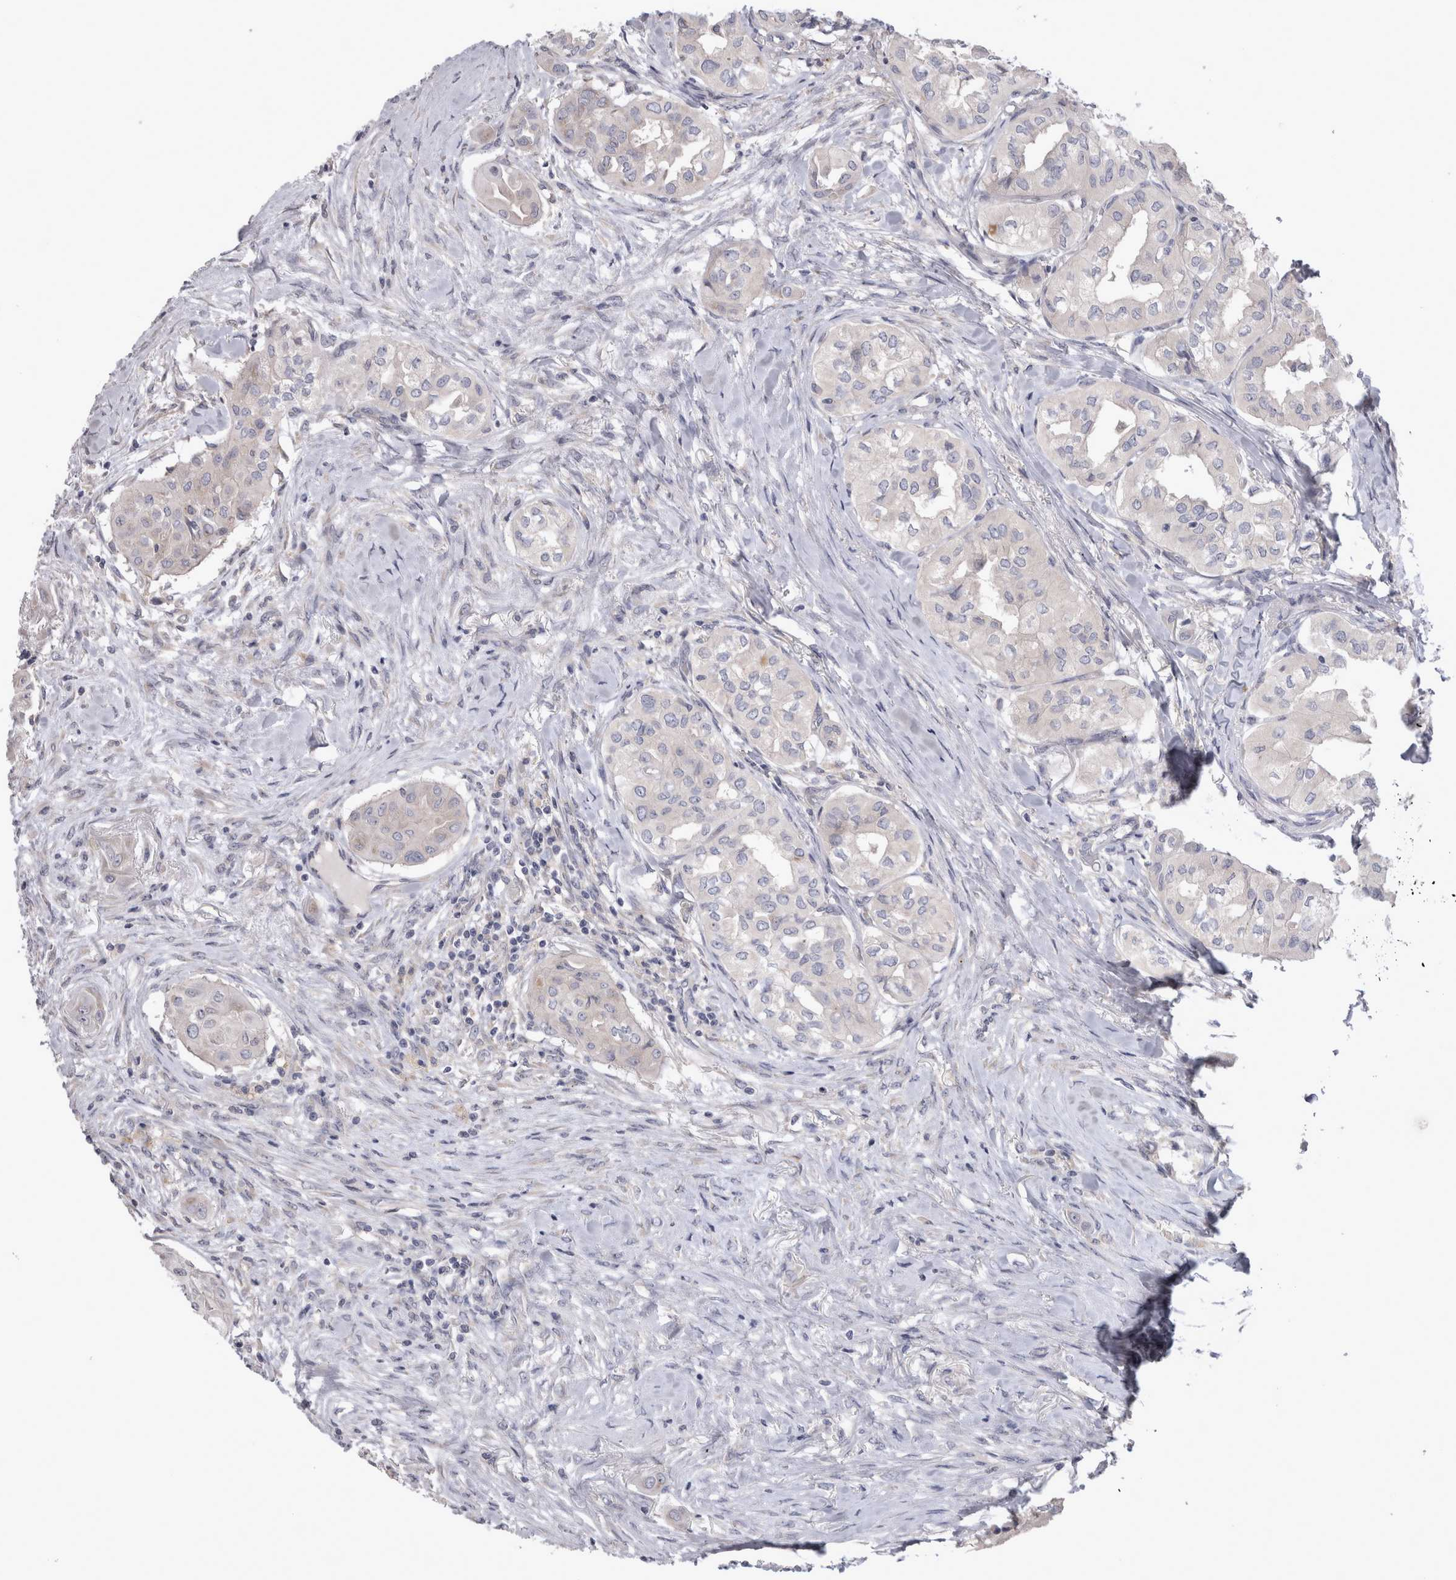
{"staining": {"intensity": "negative", "quantity": "none", "location": "none"}, "tissue": "thyroid cancer", "cell_type": "Tumor cells", "image_type": "cancer", "snomed": [{"axis": "morphology", "description": "Papillary adenocarcinoma, NOS"}, {"axis": "topography", "description": "Thyroid gland"}], "caption": "The micrograph displays no significant expression in tumor cells of thyroid papillary adenocarcinoma. (DAB (3,3'-diaminobenzidine) immunohistochemistry visualized using brightfield microscopy, high magnification).", "gene": "LRRC40", "patient": {"sex": "female", "age": 59}}